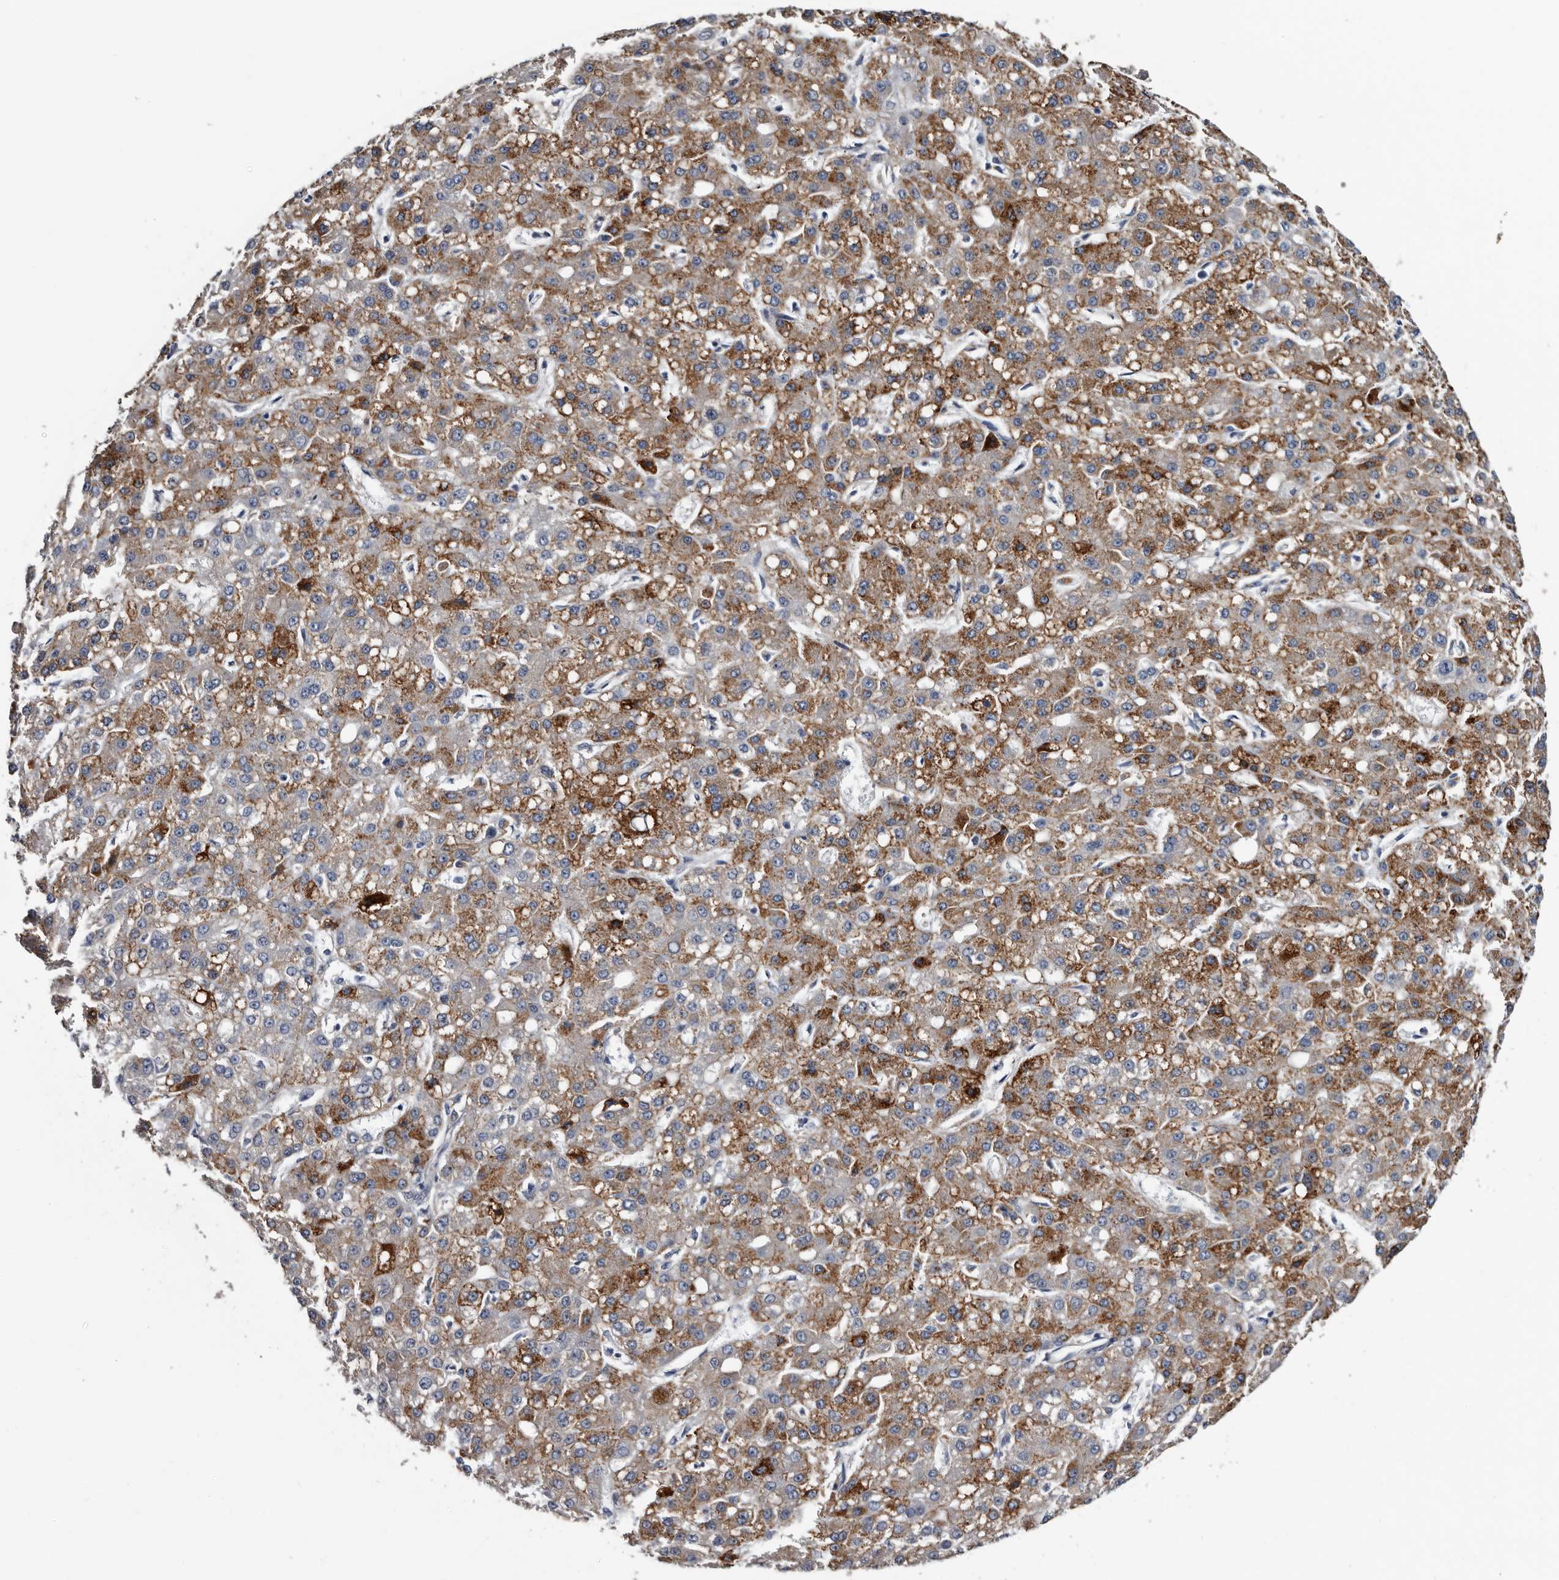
{"staining": {"intensity": "strong", "quantity": "<25%", "location": "cytoplasmic/membranous"}, "tissue": "liver cancer", "cell_type": "Tumor cells", "image_type": "cancer", "snomed": [{"axis": "morphology", "description": "Carcinoma, Hepatocellular, NOS"}, {"axis": "topography", "description": "Liver"}], "caption": "Hepatocellular carcinoma (liver) was stained to show a protein in brown. There is medium levels of strong cytoplasmic/membranous positivity in about <25% of tumor cells. (DAB (3,3'-diaminobenzidine) = brown stain, brightfield microscopy at high magnification).", "gene": "IARS1", "patient": {"sex": "male", "age": 67}}